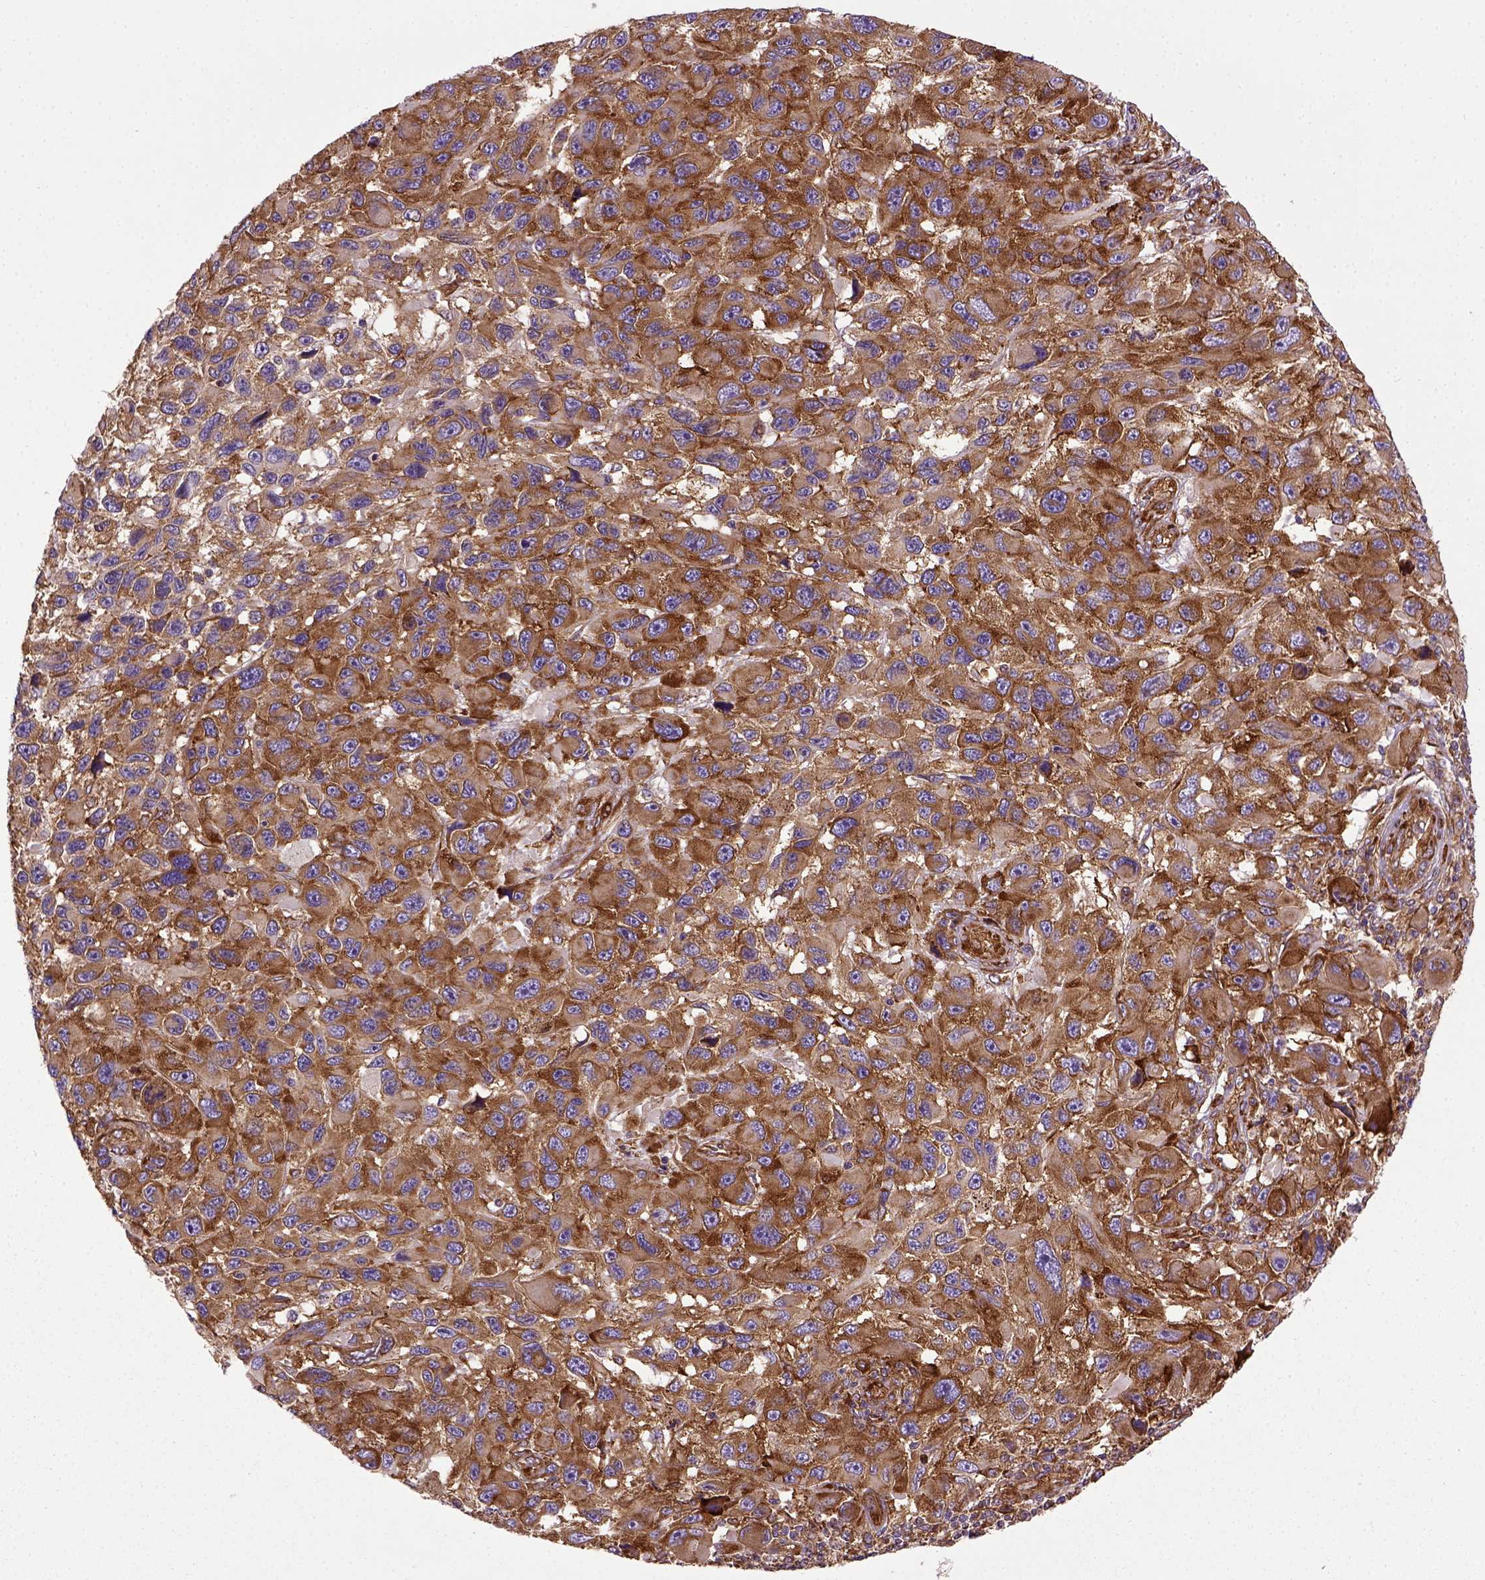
{"staining": {"intensity": "moderate", "quantity": ">75%", "location": "cytoplasmic/membranous"}, "tissue": "melanoma", "cell_type": "Tumor cells", "image_type": "cancer", "snomed": [{"axis": "morphology", "description": "Malignant melanoma, NOS"}, {"axis": "topography", "description": "Skin"}], "caption": "A brown stain labels moderate cytoplasmic/membranous staining of a protein in melanoma tumor cells. (Stains: DAB in brown, nuclei in blue, Microscopy: brightfield microscopy at high magnification).", "gene": "CAPRIN1", "patient": {"sex": "male", "age": 53}}